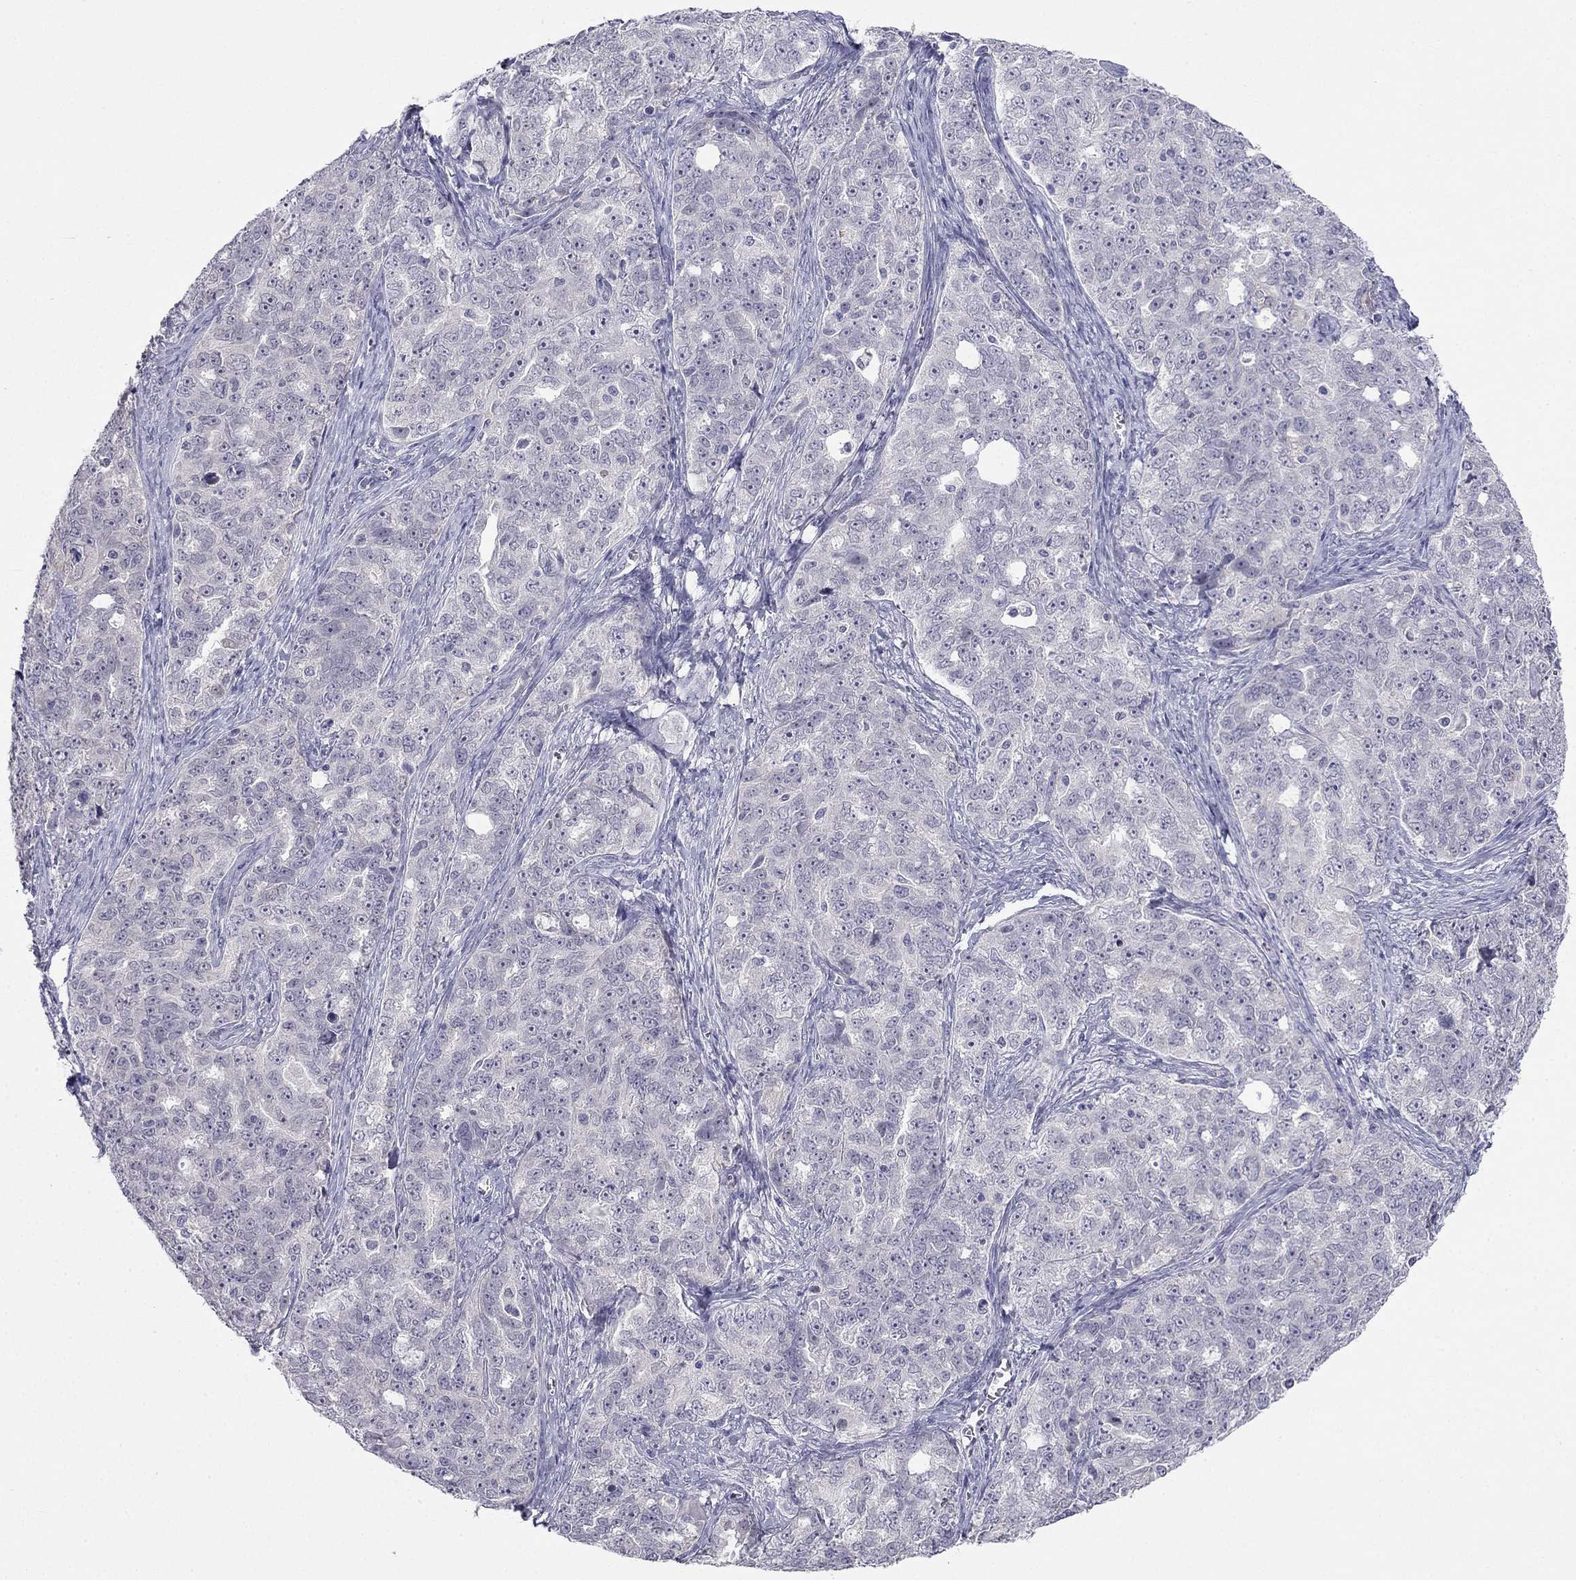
{"staining": {"intensity": "negative", "quantity": "none", "location": "none"}, "tissue": "ovarian cancer", "cell_type": "Tumor cells", "image_type": "cancer", "snomed": [{"axis": "morphology", "description": "Cystadenocarcinoma, serous, NOS"}, {"axis": "topography", "description": "Ovary"}], "caption": "DAB immunohistochemical staining of ovarian cancer shows no significant positivity in tumor cells.", "gene": "C16orf89", "patient": {"sex": "female", "age": 51}}